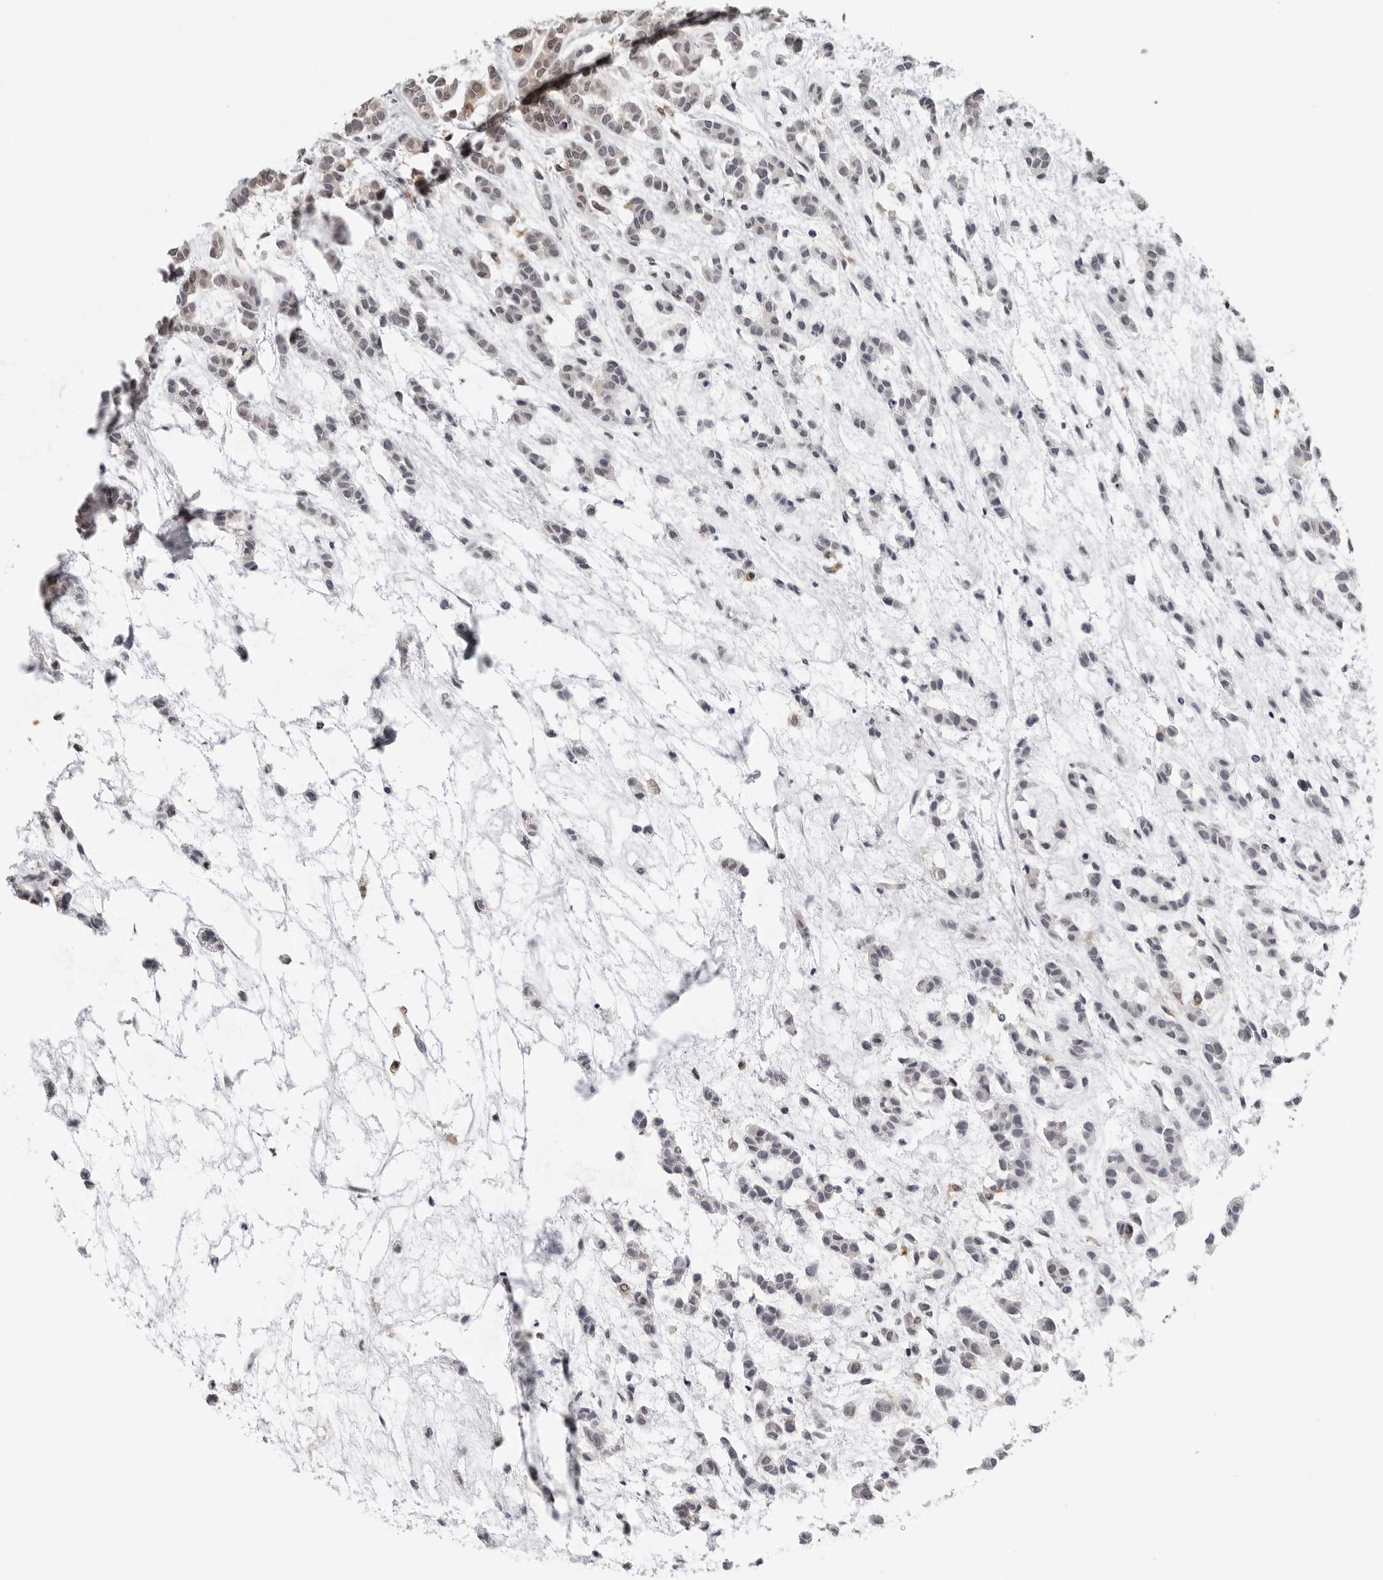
{"staining": {"intensity": "weak", "quantity": "25%-75%", "location": "cytoplasmic/membranous,nuclear"}, "tissue": "head and neck cancer", "cell_type": "Tumor cells", "image_type": "cancer", "snomed": [{"axis": "morphology", "description": "Adenocarcinoma, NOS"}, {"axis": "morphology", "description": "Adenoma, NOS"}, {"axis": "topography", "description": "Head-Neck"}], "caption": "Immunohistochemistry photomicrograph of neoplastic tissue: human head and neck cancer stained using immunohistochemistry shows low levels of weak protein expression localized specifically in the cytoplasmic/membranous and nuclear of tumor cells, appearing as a cytoplasmic/membranous and nuclear brown color.", "gene": "HSPH1", "patient": {"sex": "female", "age": 55}}